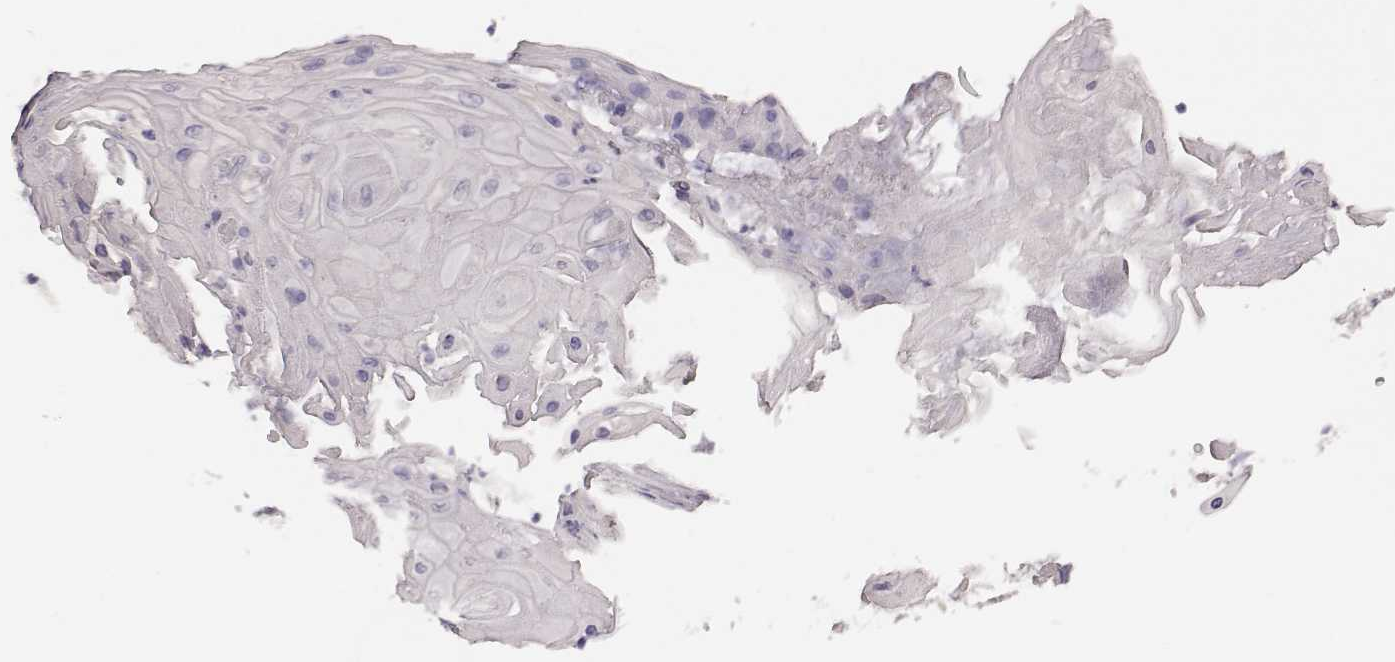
{"staining": {"intensity": "negative", "quantity": "none", "location": "none"}, "tissue": "skin cancer", "cell_type": "Tumor cells", "image_type": "cancer", "snomed": [{"axis": "morphology", "description": "Squamous cell carcinoma, NOS"}, {"axis": "topography", "description": "Skin"}], "caption": "Immunohistochemistry of human skin cancer shows no staining in tumor cells.", "gene": "KIAA0319", "patient": {"sex": "male", "age": 62}}